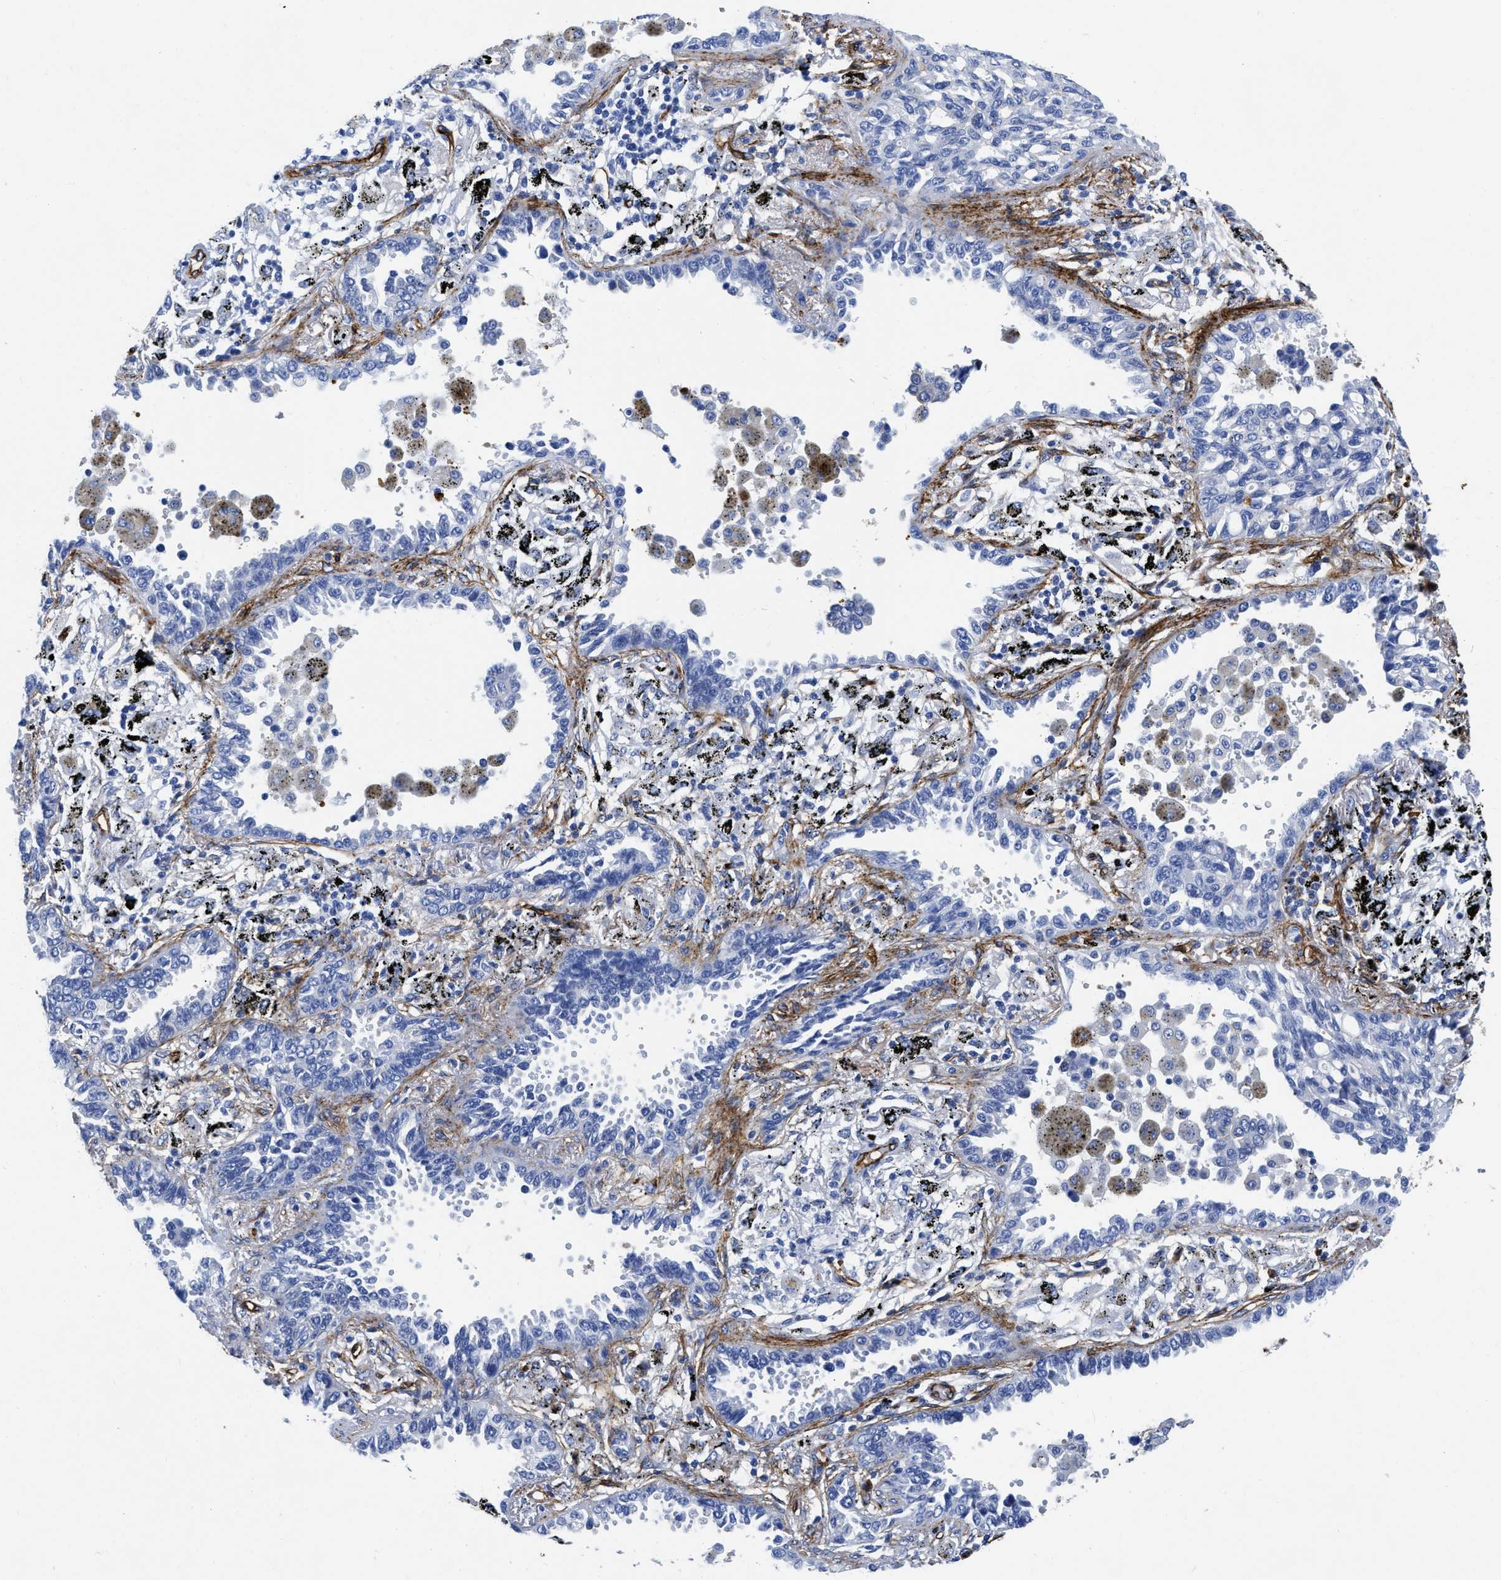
{"staining": {"intensity": "negative", "quantity": "none", "location": "none"}, "tissue": "lung cancer", "cell_type": "Tumor cells", "image_type": "cancer", "snomed": [{"axis": "morphology", "description": "Normal tissue, NOS"}, {"axis": "morphology", "description": "Adenocarcinoma, NOS"}, {"axis": "topography", "description": "Lung"}], "caption": "Tumor cells show no significant protein staining in lung cancer.", "gene": "TVP23B", "patient": {"sex": "male", "age": 59}}